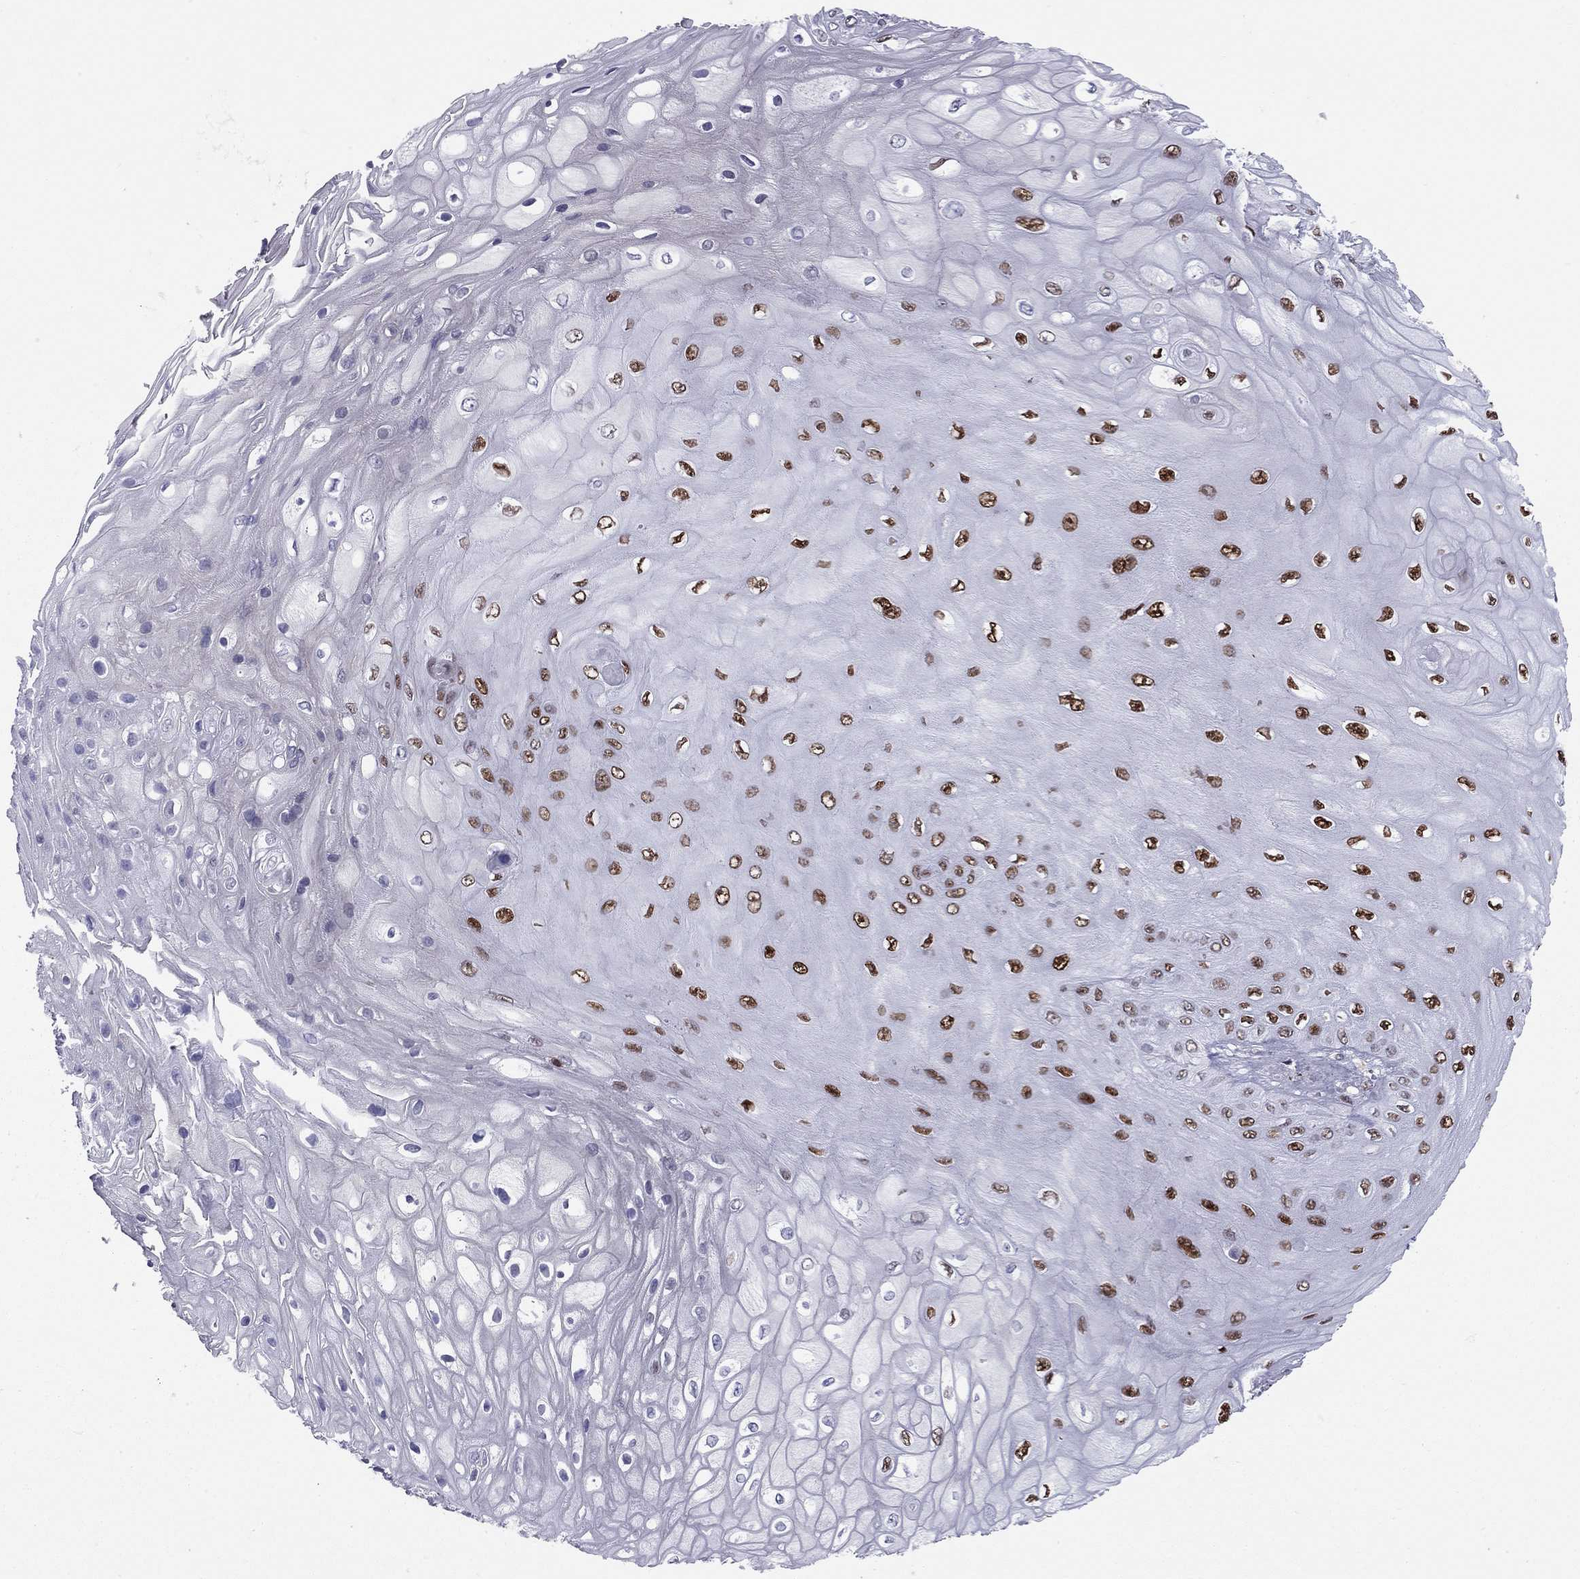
{"staining": {"intensity": "strong", "quantity": ">75%", "location": "nuclear"}, "tissue": "skin cancer", "cell_type": "Tumor cells", "image_type": "cancer", "snomed": [{"axis": "morphology", "description": "Squamous cell carcinoma, NOS"}, {"axis": "topography", "description": "Skin"}], "caption": "Immunohistochemistry (IHC) of human skin cancer (squamous cell carcinoma) displays high levels of strong nuclear expression in about >75% of tumor cells.", "gene": "PCGF3", "patient": {"sex": "male", "age": 62}}